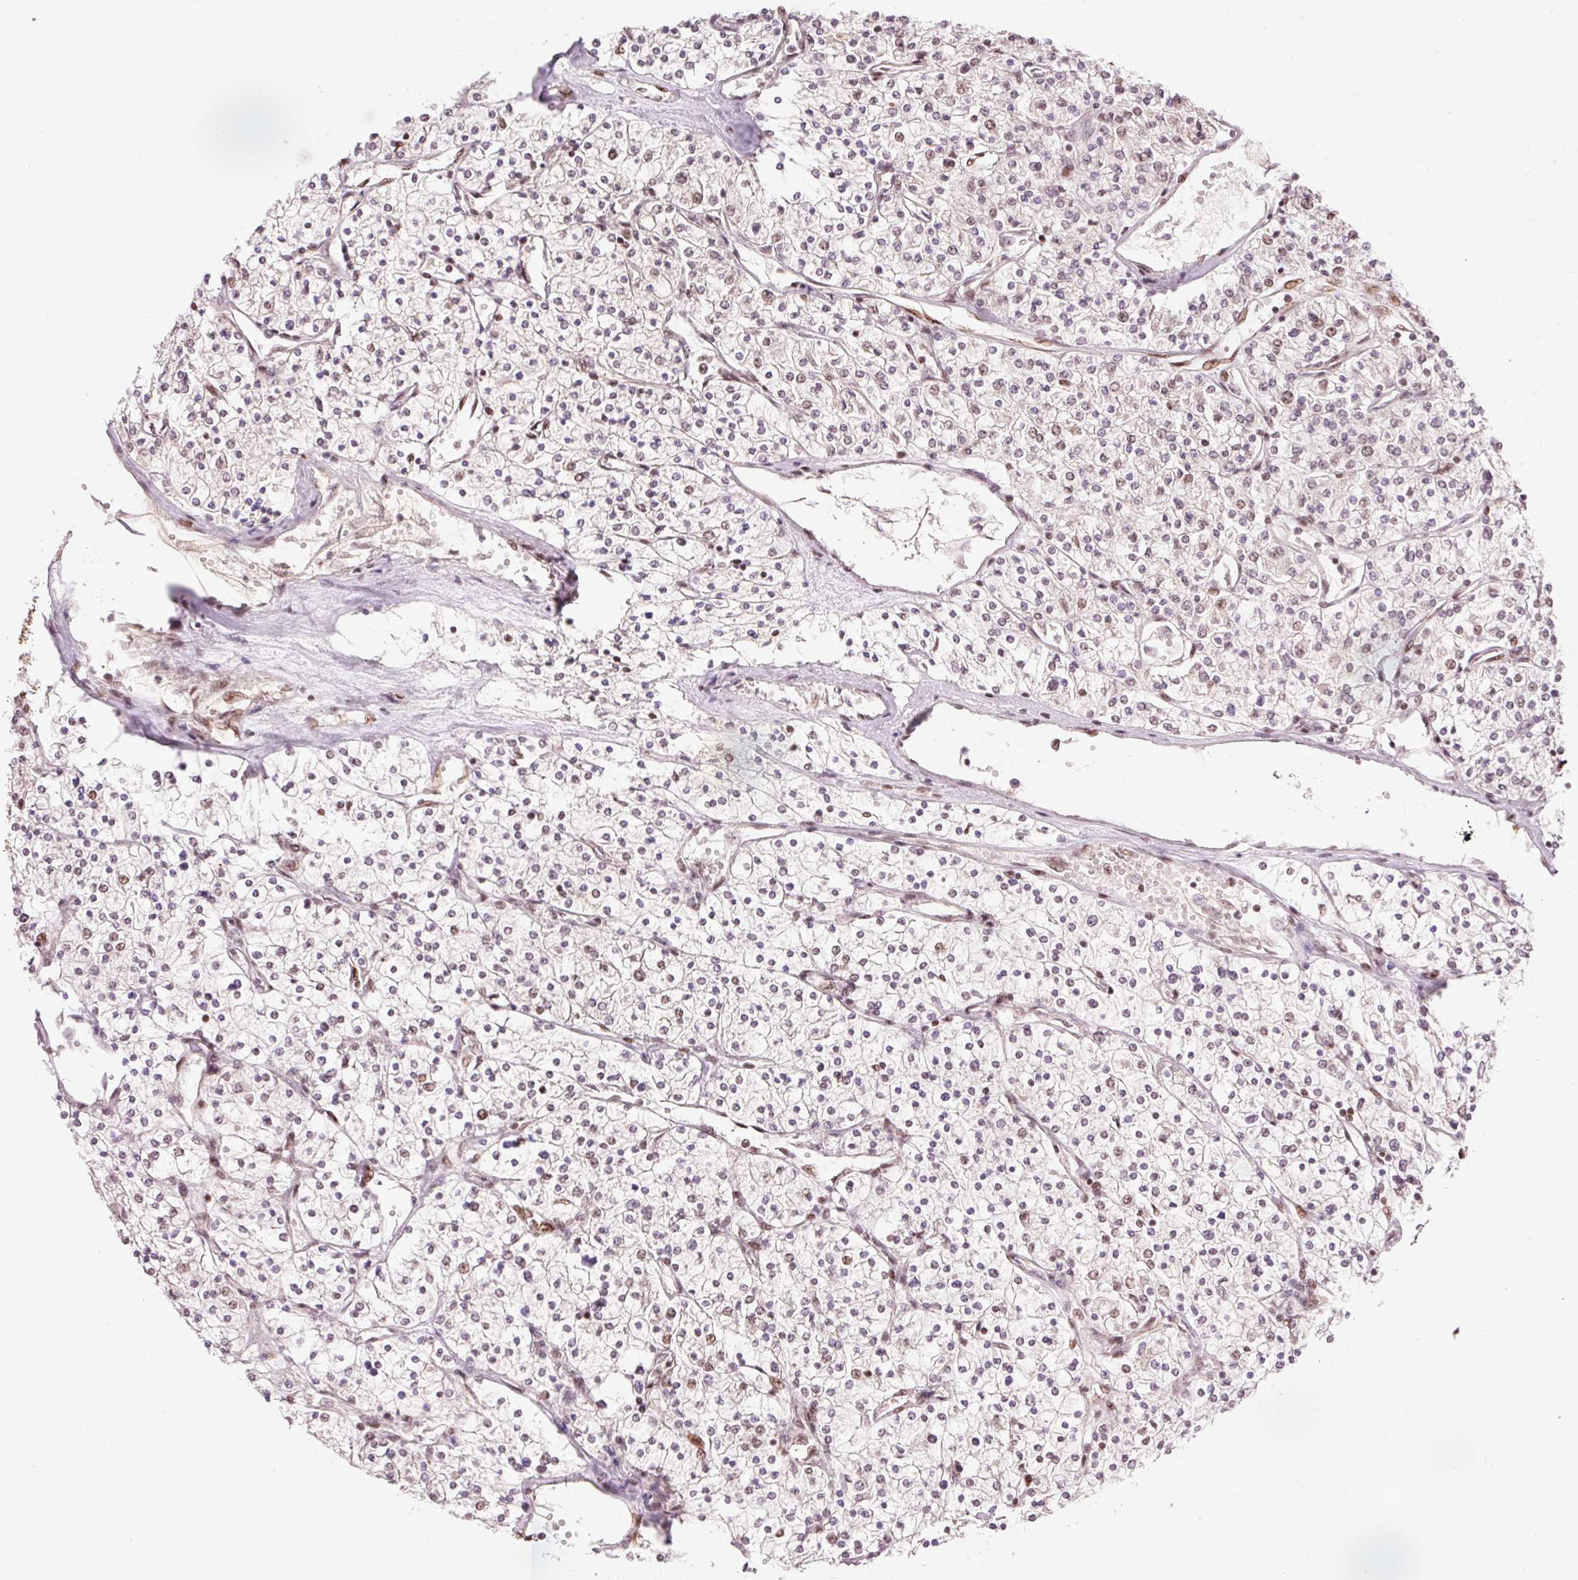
{"staining": {"intensity": "weak", "quantity": "<25%", "location": "nuclear"}, "tissue": "renal cancer", "cell_type": "Tumor cells", "image_type": "cancer", "snomed": [{"axis": "morphology", "description": "Adenocarcinoma, NOS"}, {"axis": "topography", "description": "Kidney"}], "caption": "The micrograph reveals no significant positivity in tumor cells of renal cancer (adenocarcinoma).", "gene": "ZBTB44", "patient": {"sex": "male", "age": 80}}